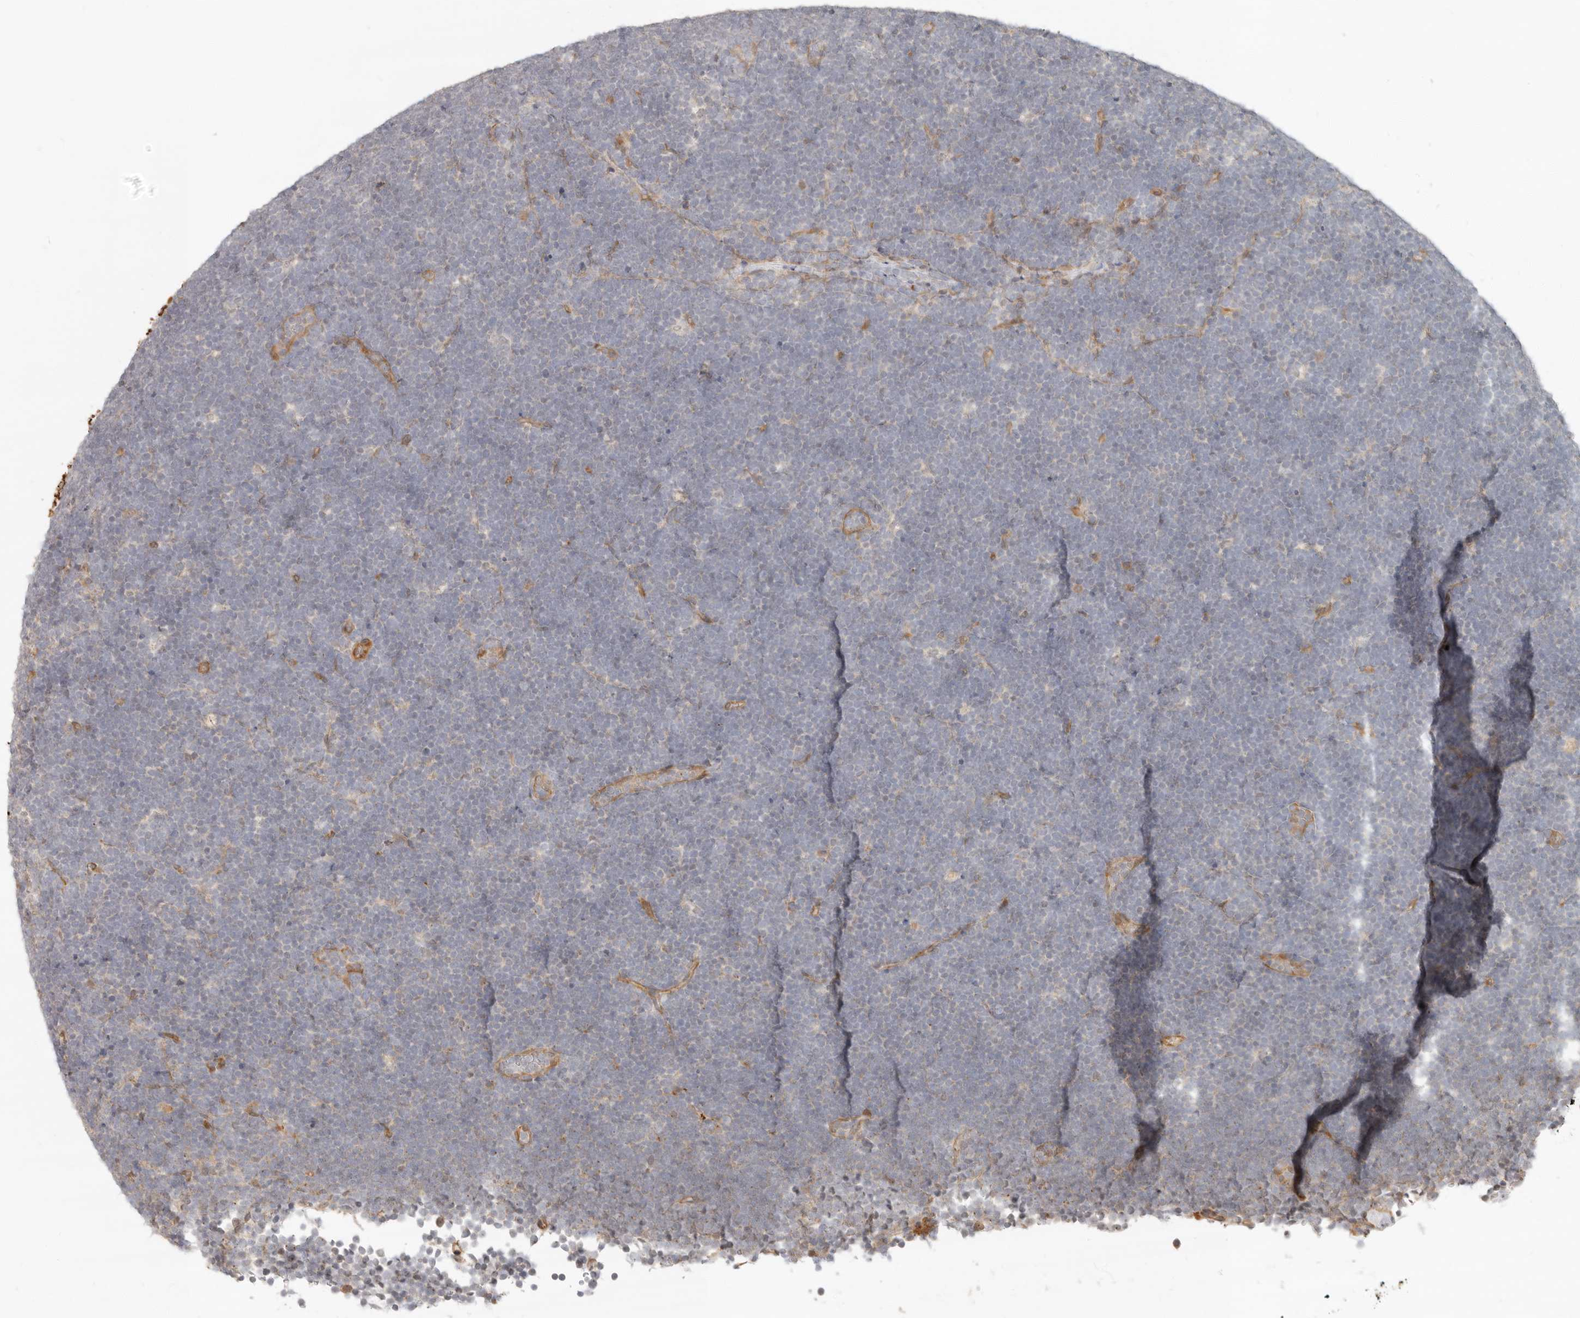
{"staining": {"intensity": "negative", "quantity": "none", "location": "none"}, "tissue": "lymphoma", "cell_type": "Tumor cells", "image_type": "cancer", "snomed": [{"axis": "morphology", "description": "Malignant lymphoma, non-Hodgkin's type, High grade"}, {"axis": "topography", "description": "Lymph node"}], "caption": "High power microscopy image of an immunohistochemistry photomicrograph of malignant lymphoma, non-Hodgkin's type (high-grade), revealing no significant staining in tumor cells. (Brightfield microscopy of DAB (3,3'-diaminobenzidine) immunohistochemistry at high magnification).", "gene": "TUFT1", "patient": {"sex": "male", "age": 13}}